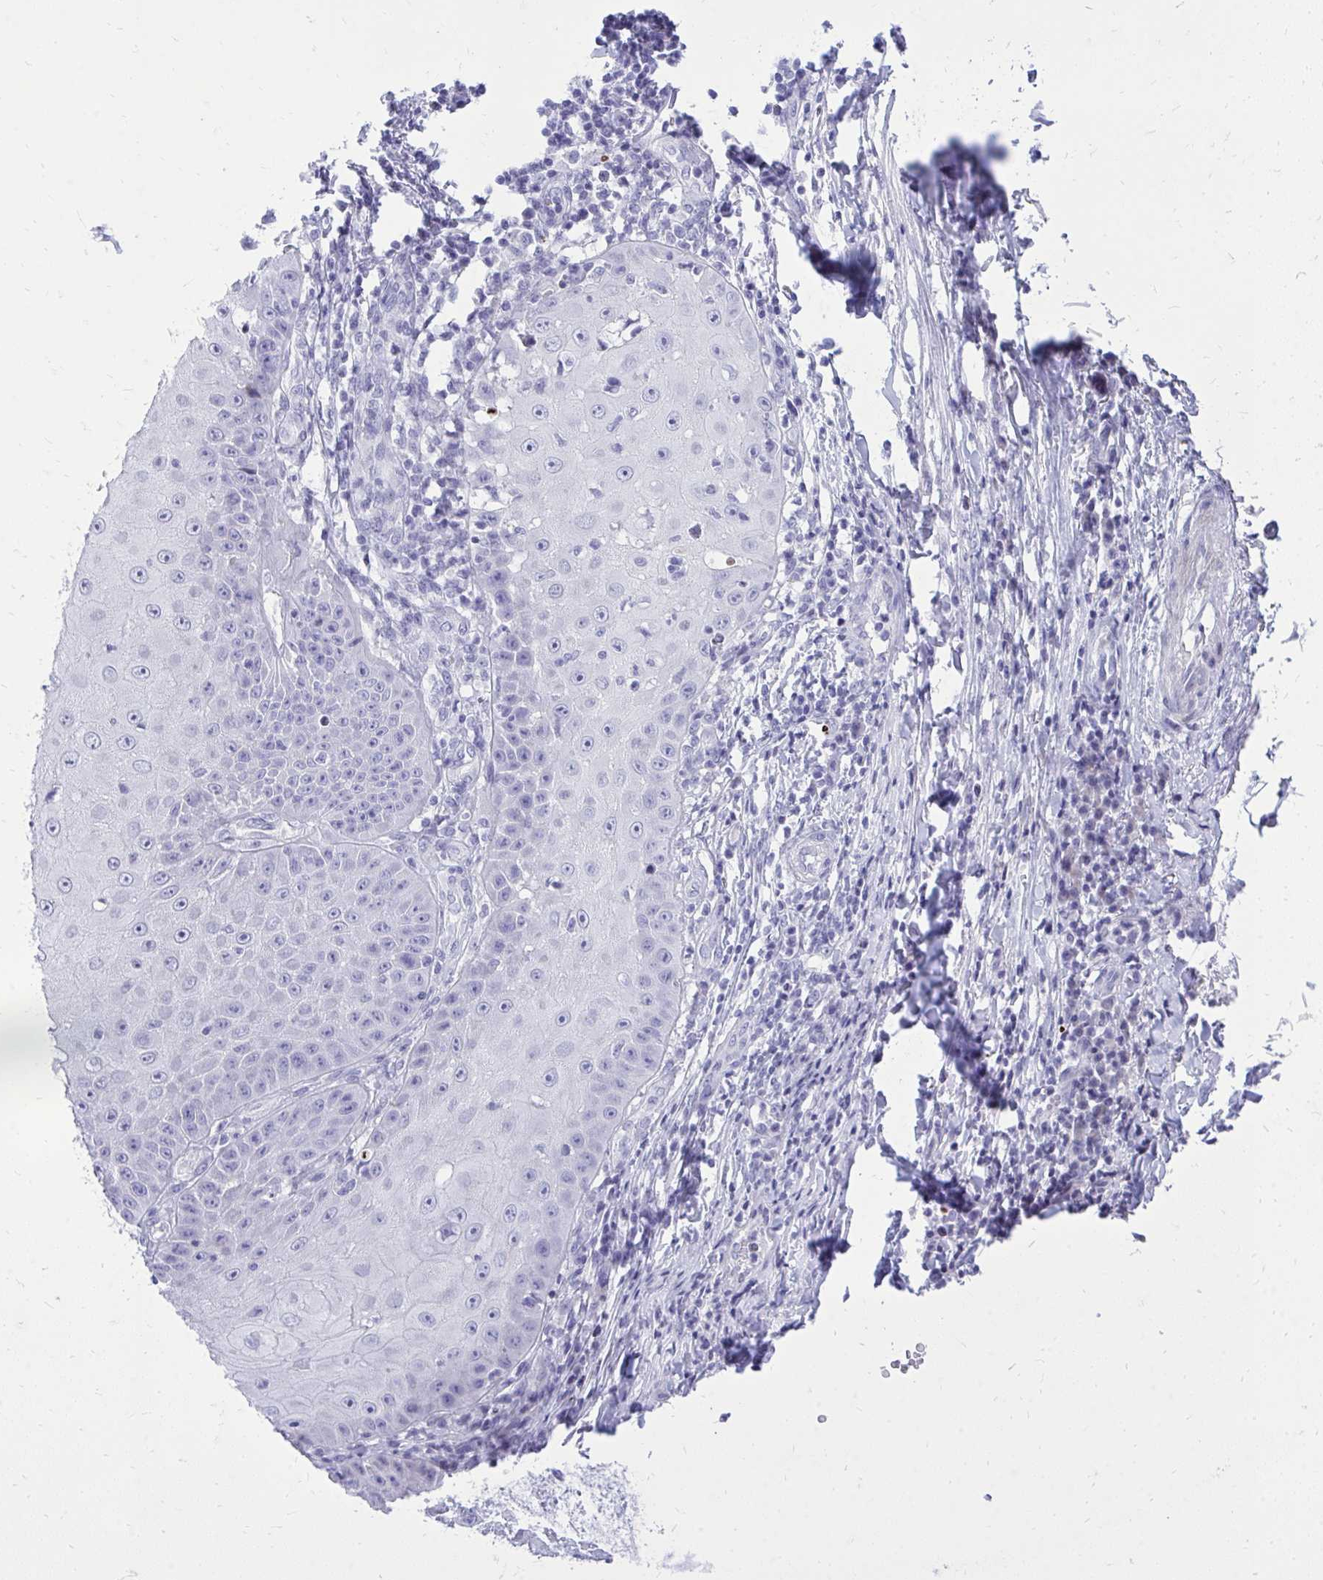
{"staining": {"intensity": "negative", "quantity": "none", "location": "none"}, "tissue": "skin cancer", "cell_type": "Tumor cells", "image_type": "cancer", "snomed": [{"axis": "morphology", "description": "Squamous cell carcinoma, NOS"}, {"axis": "topography", "description": "Skin"}], "caption": "IHC histopathology image of human squamous cell carcinoma (skin) stained for a protein (brown), which displays no positivity in tumor cells.", "gene": "GABRA1", "patient": {"sex": "male", "age": 70}}